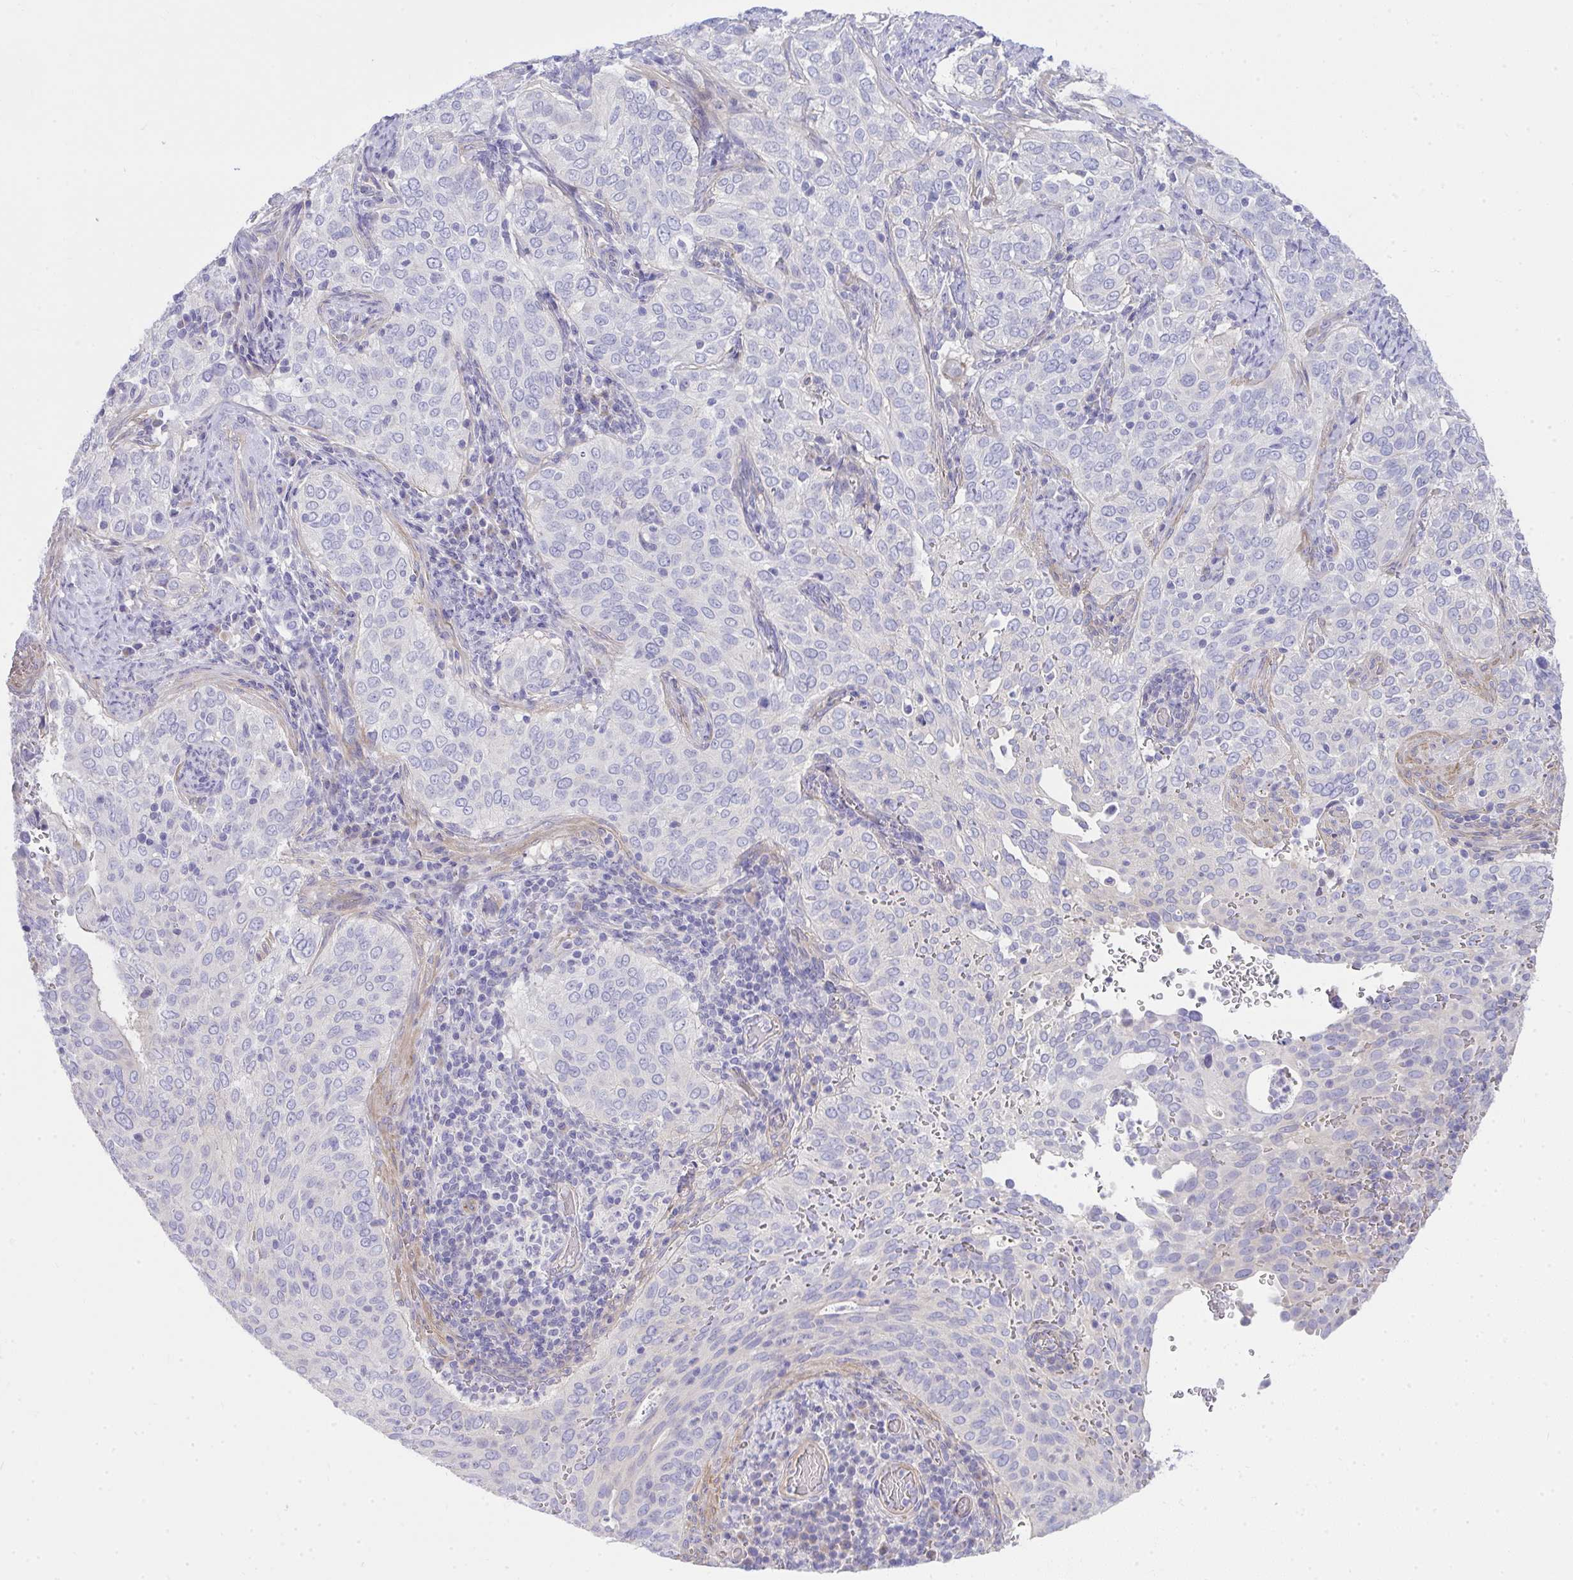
{"staining": {"intensity": "negative", "quantity": "none", "location": "none"}, "tissue": "cervical cancer", "cell_type": "Tumor cells", "image_type": "cancer", "snomed": [{"axis": "morphology", "description": "Squamous cell carcinoma, NOS"}, {"axis": "topography", "description": "Cervix"}], "caption": "Immunohistochemistry (IHC) histopathology image of neoplastic tissue: human cervical squamous cell carcinoma stained with DAB (3,3'-diaminobenzidine) reveals no significant protein expression in tumor cells.", "gene": "LRRC36", "patient": {"sex": "female", "age": 38}}